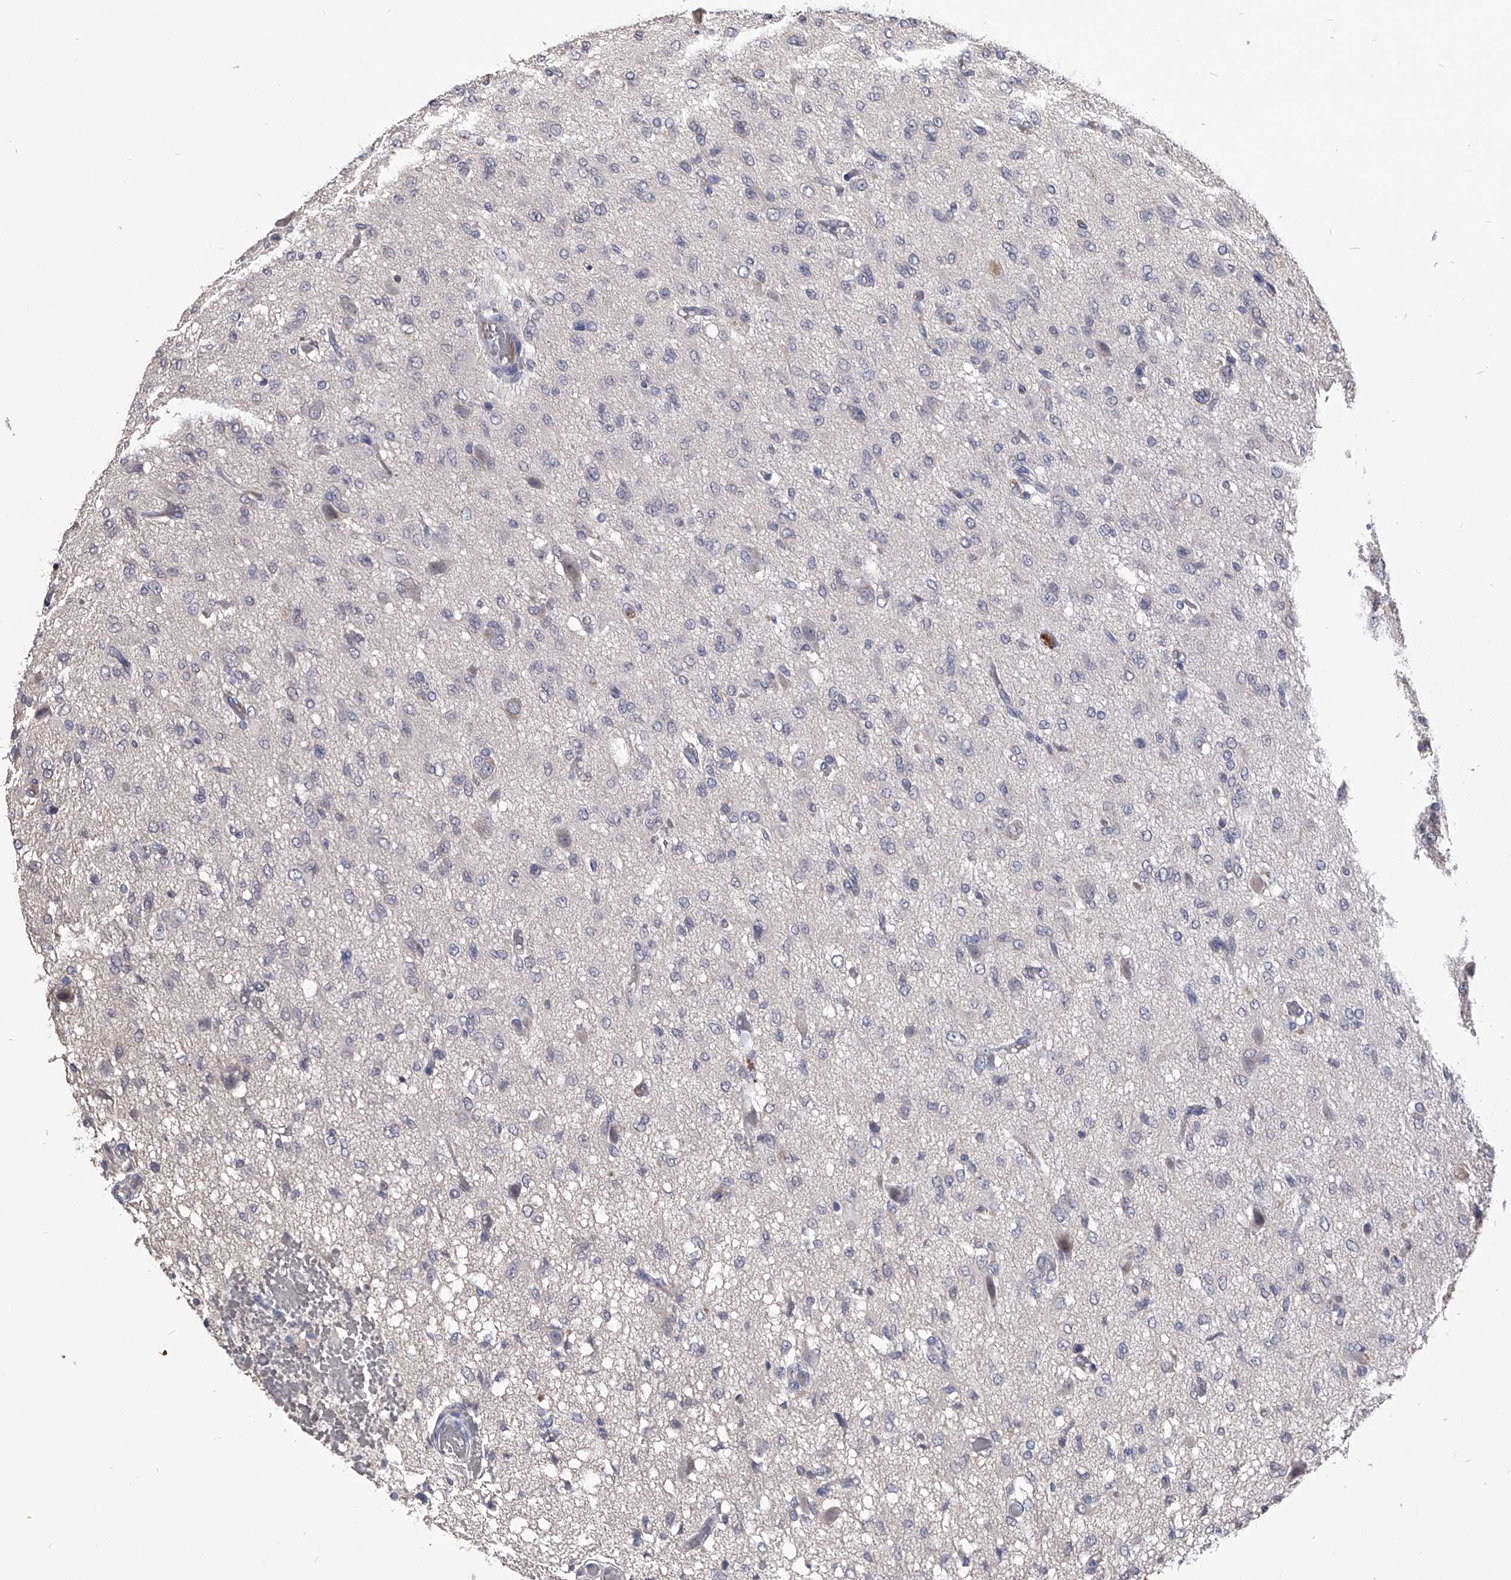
{"staining": {"intensity": "negative", "quantity": "none", "location": "none"}, "tissue": "glioma", "cell_type": "Tumor cells", "image_type": "cancer", "snomed": [{"axis": "morphology", "description": "Glioma, malignant, High grade"}, {"axis": "topography", "description": "Brain"}], "caption": "Micrograph shows no significant protein expression in tumor cells of glioma.", "gene": "MDN1", "patient": {"sex": "female", "age": 59}}